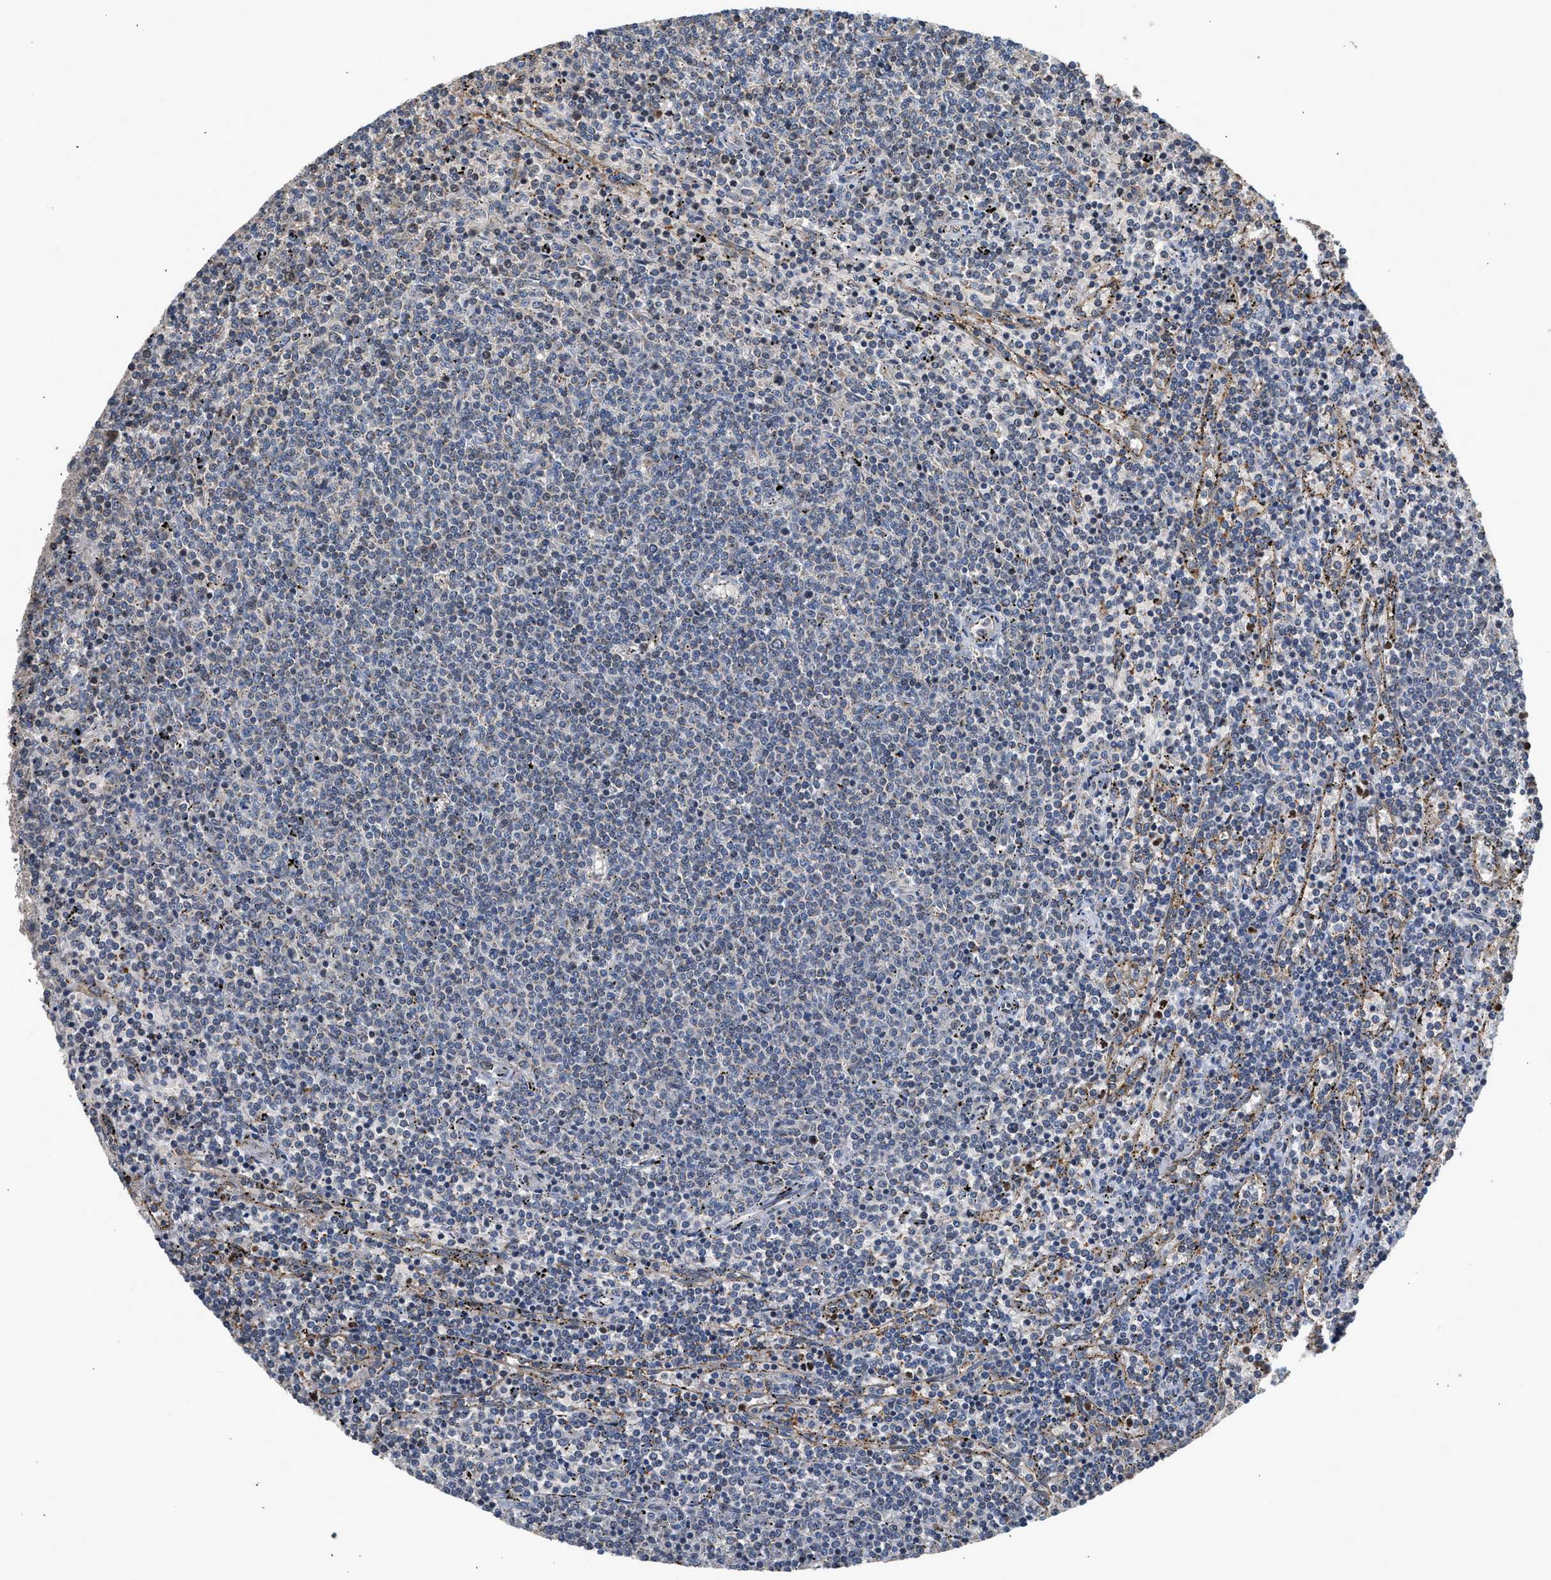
{"staining": {"intensity": "negative", "quantity": "none", "location": "none"}, "tissue": "lymphoma", "cell_type": "Tumor cells", "image_type": "cancer", "snomed": [{"axis": "morphology", "description": "Malignant lymphoma, non-Hodgkin's type, Low grade"}, {"axis": "topography", "description": "Spleen"}], "caption": "Tumor cells show no significant protein expression in lymphoma. (DAB immunohistochemistry (IHC) with hematoxylin counter stain).", "gene": "PIM1", "patient": {"sex": "female", "age": 50}}